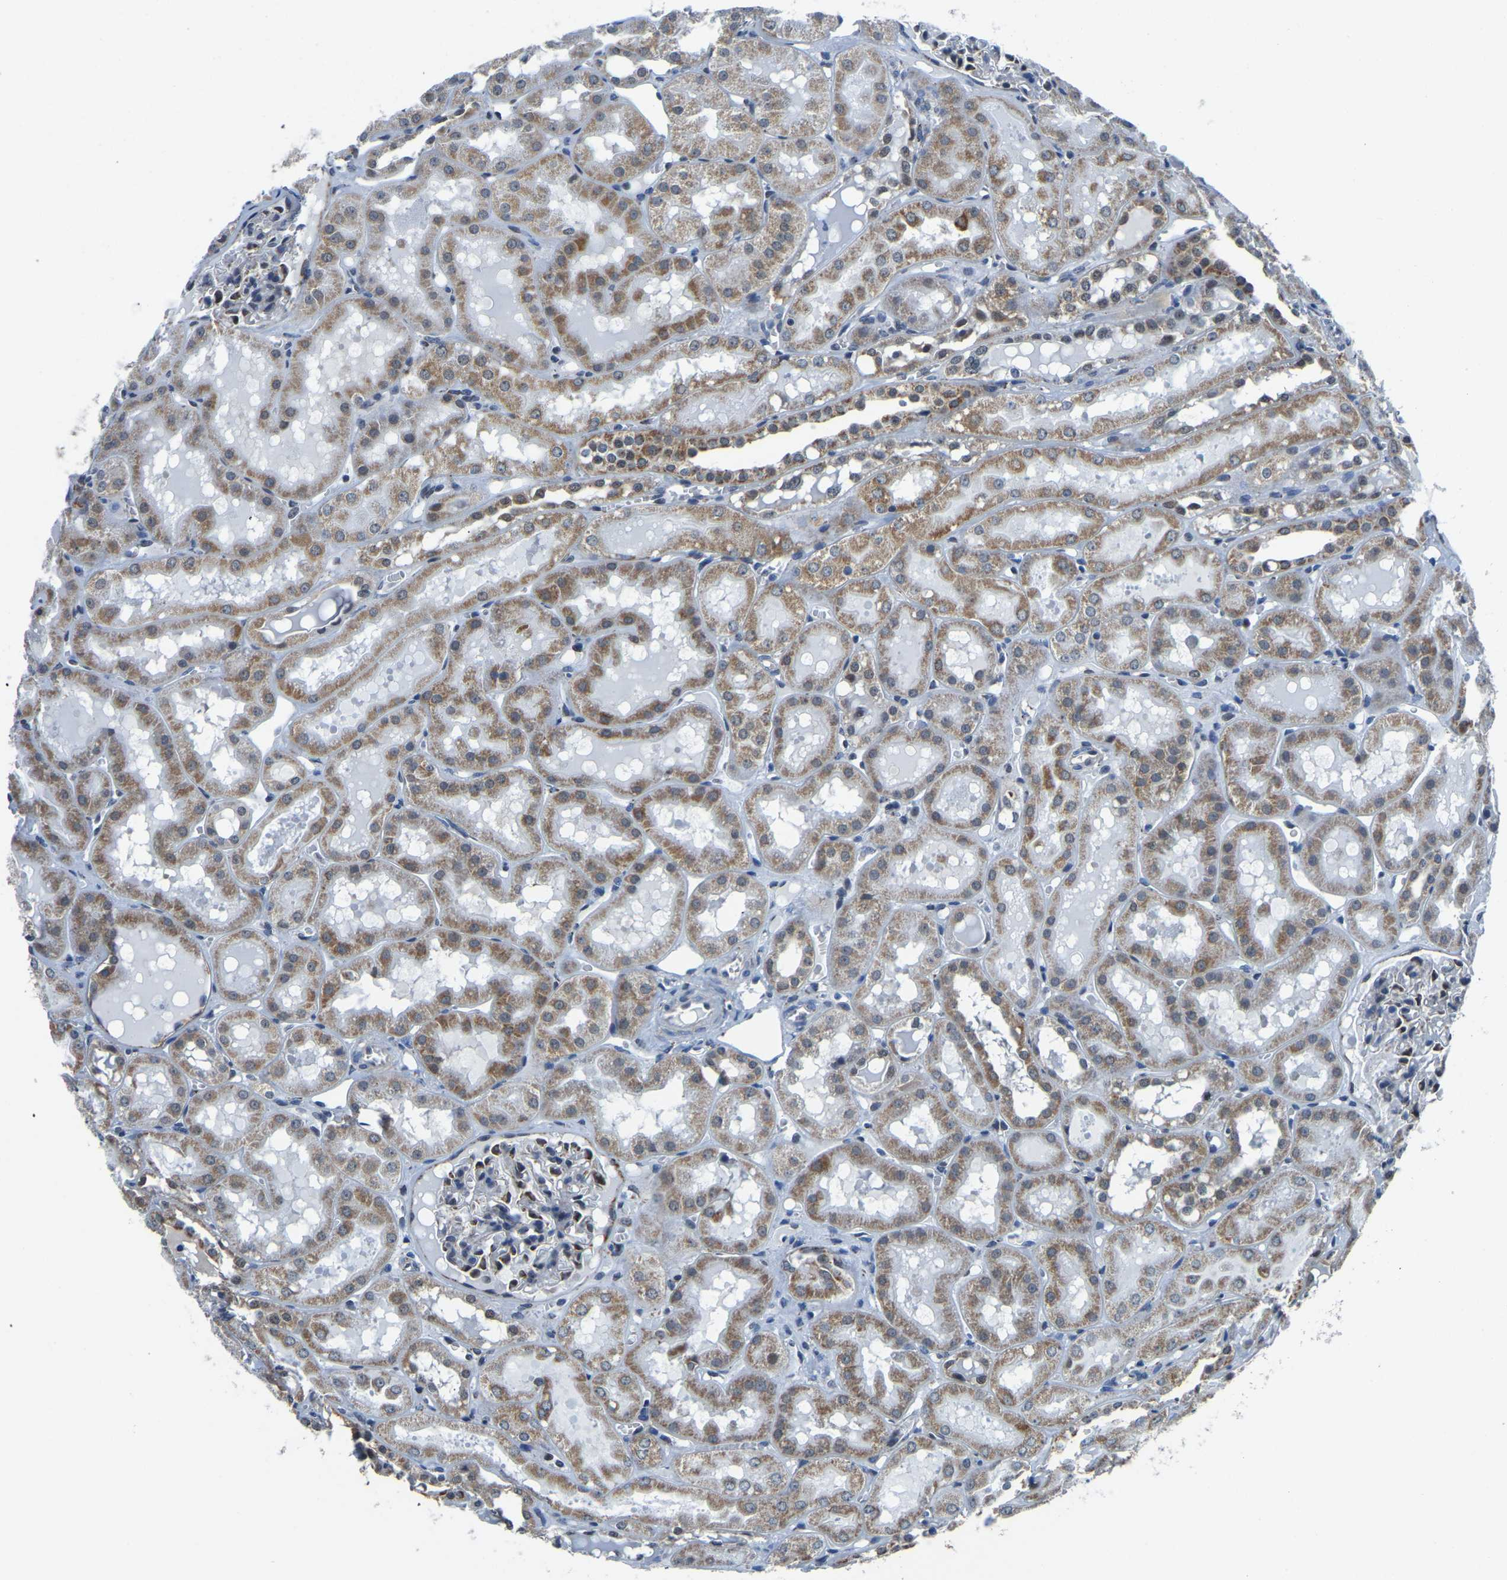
{"staining": {"intensity": "moderate", "quantity": "25%-75%", "location": "nuclear"}, "tissue": "kidney", "cell_type": "Cells in glomeruli", "image_type": "normal", "snomed": [{"axis": "morphology", "description": "Normal tissue, NOS"}, {"axis": "topography", "description": "Kidney"}, {"axis": "topography", "description": "Urinary bladder"}], "caption": "The micrograph demonstrates immunohistochemical staining of unremarkable kidney. There is moderate nuclear staining is appreciated in approximately 25%-75% of cells in glomeruli.", "gene": "BNIP3L", "patient": {"sex": "male", "age": 16}}